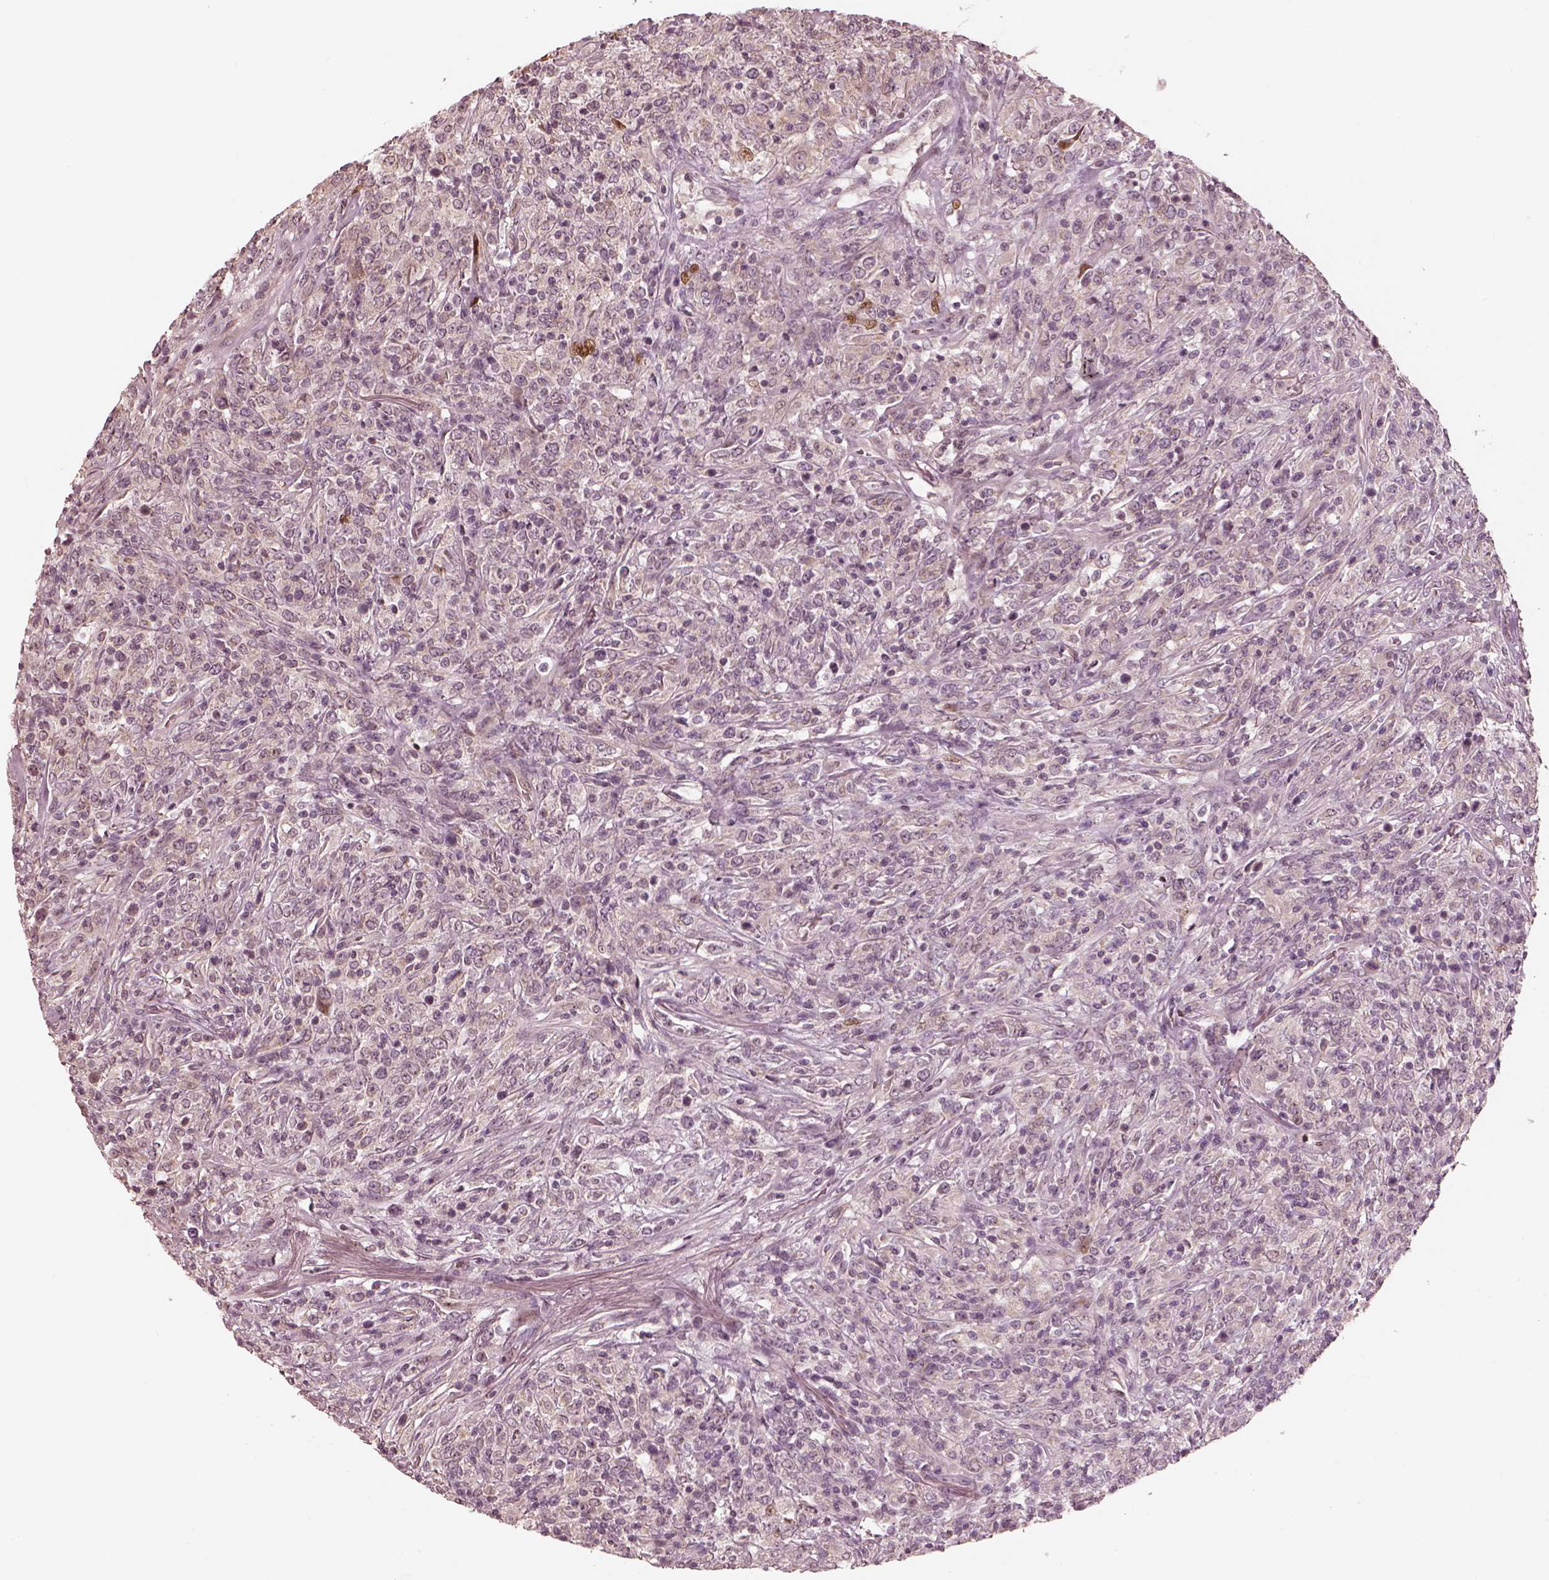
{"staining": {"intensity": "negative", "quantity": "none", "location": "none"}, "tissue": "lymphoma", "cell_type": "Tumor cells", "image_type": "cancer", "snomed": [{"axis": "morphology", "description": "Malignant lymphoma, non-Hodgkin's type, High grade"}, {"axis": "topography", "description": "Lung"}], "caption": "IHC micrograph of human high-grade malignant lymphoma, non-Hodgkin's type stained for a protein (brown), which reveals no staining in tumor cells.", "gene": "IQCB1", "patient": {"sex": "male", "age": 79}}